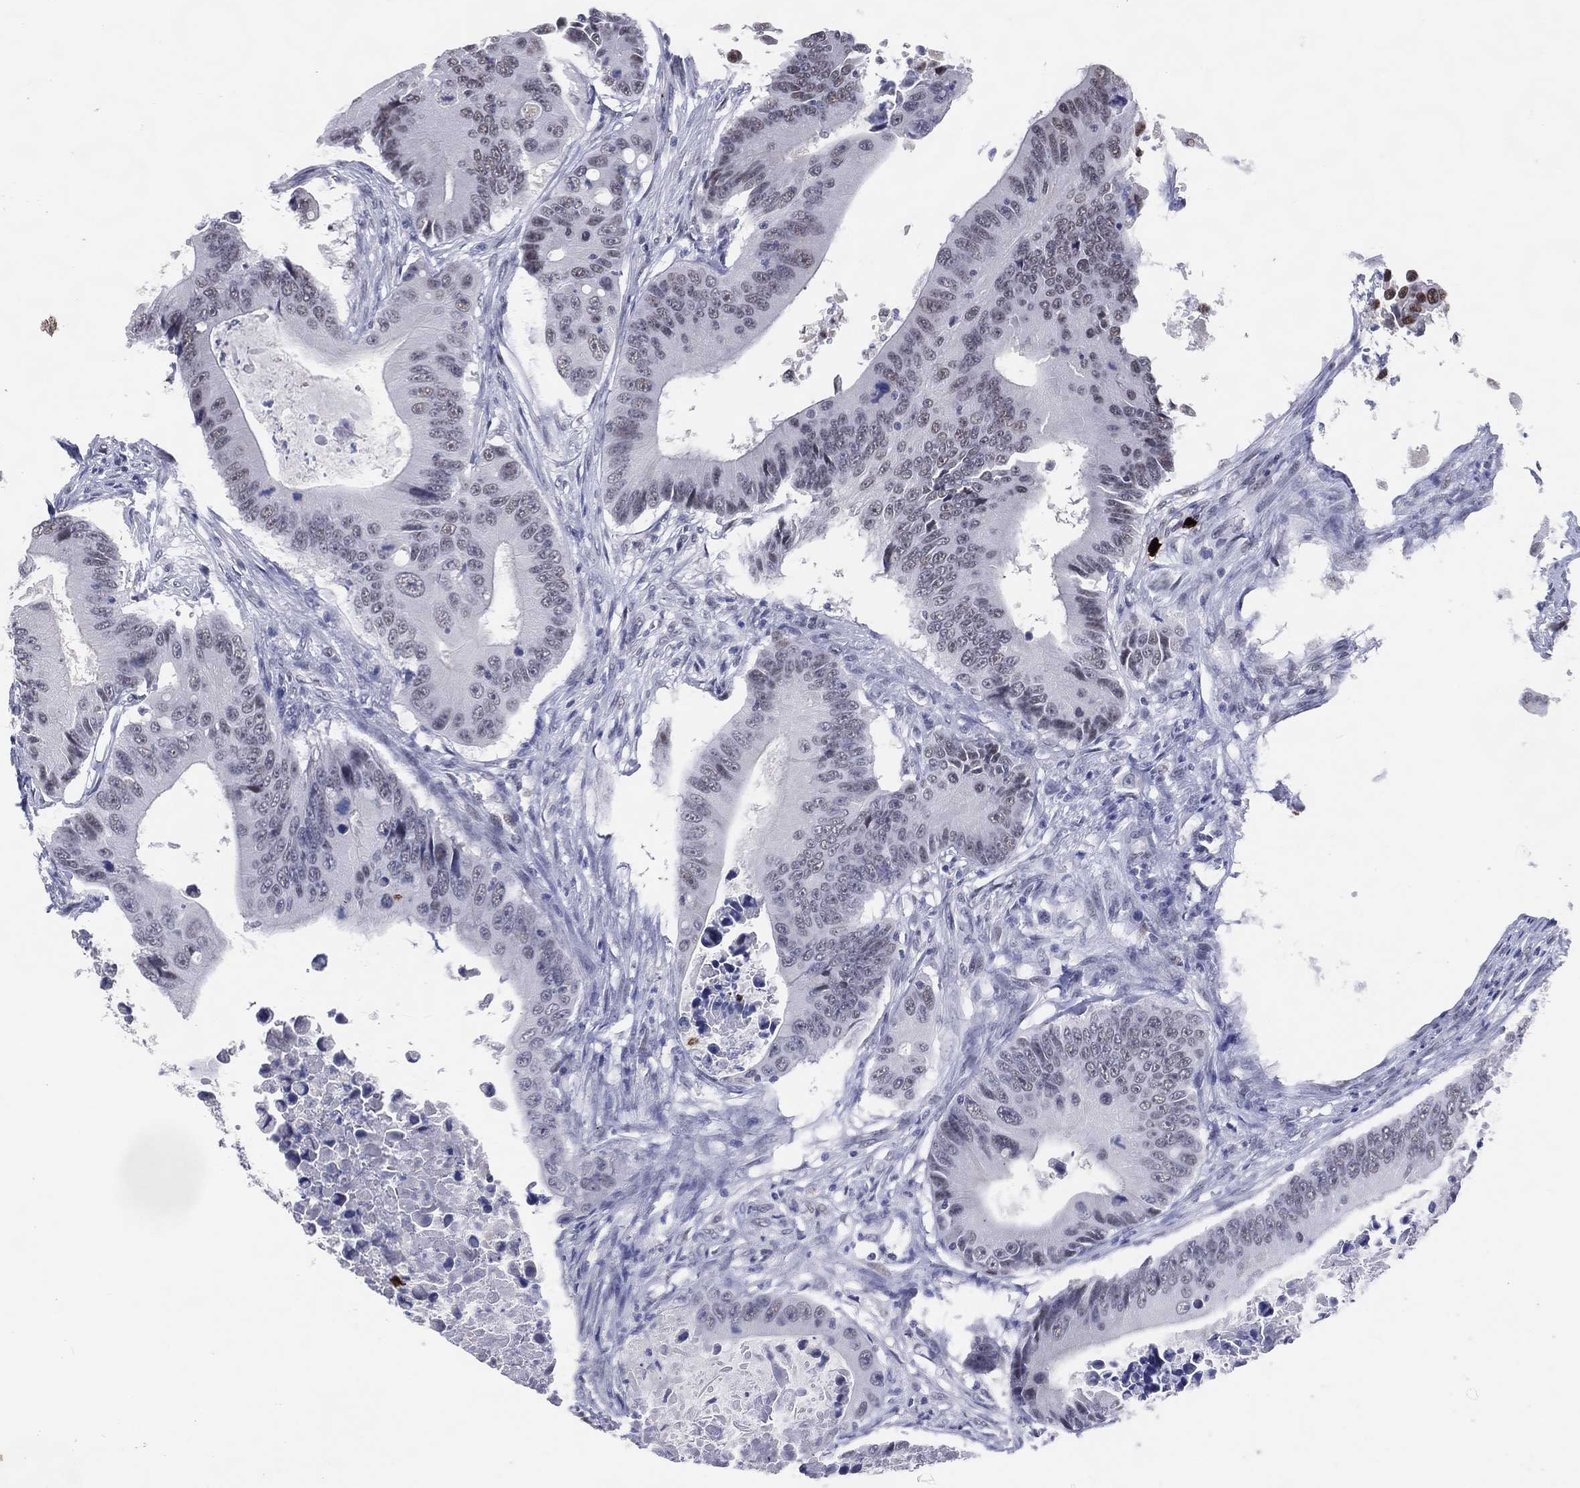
{"staining": {"intensity": "negative", "quantity": "none", "location": "none"}, "tissue": "colorectal cancer", "cell_type": "Tumor cells", "image_type": "cancer", "snomed": [{"axis": "morphology", "description": "Adenocarcinoma, NOS"}, {"axis": "topography", "description": "Colon"}], "caption": "Immunohistochemistry (IHC) micrograph of human colorectal cancer stained for a protein (brown), which shows no positivity in tumor cells.", "gene": "CFAP58", "patient": {"sex": "female", "age": 90}}